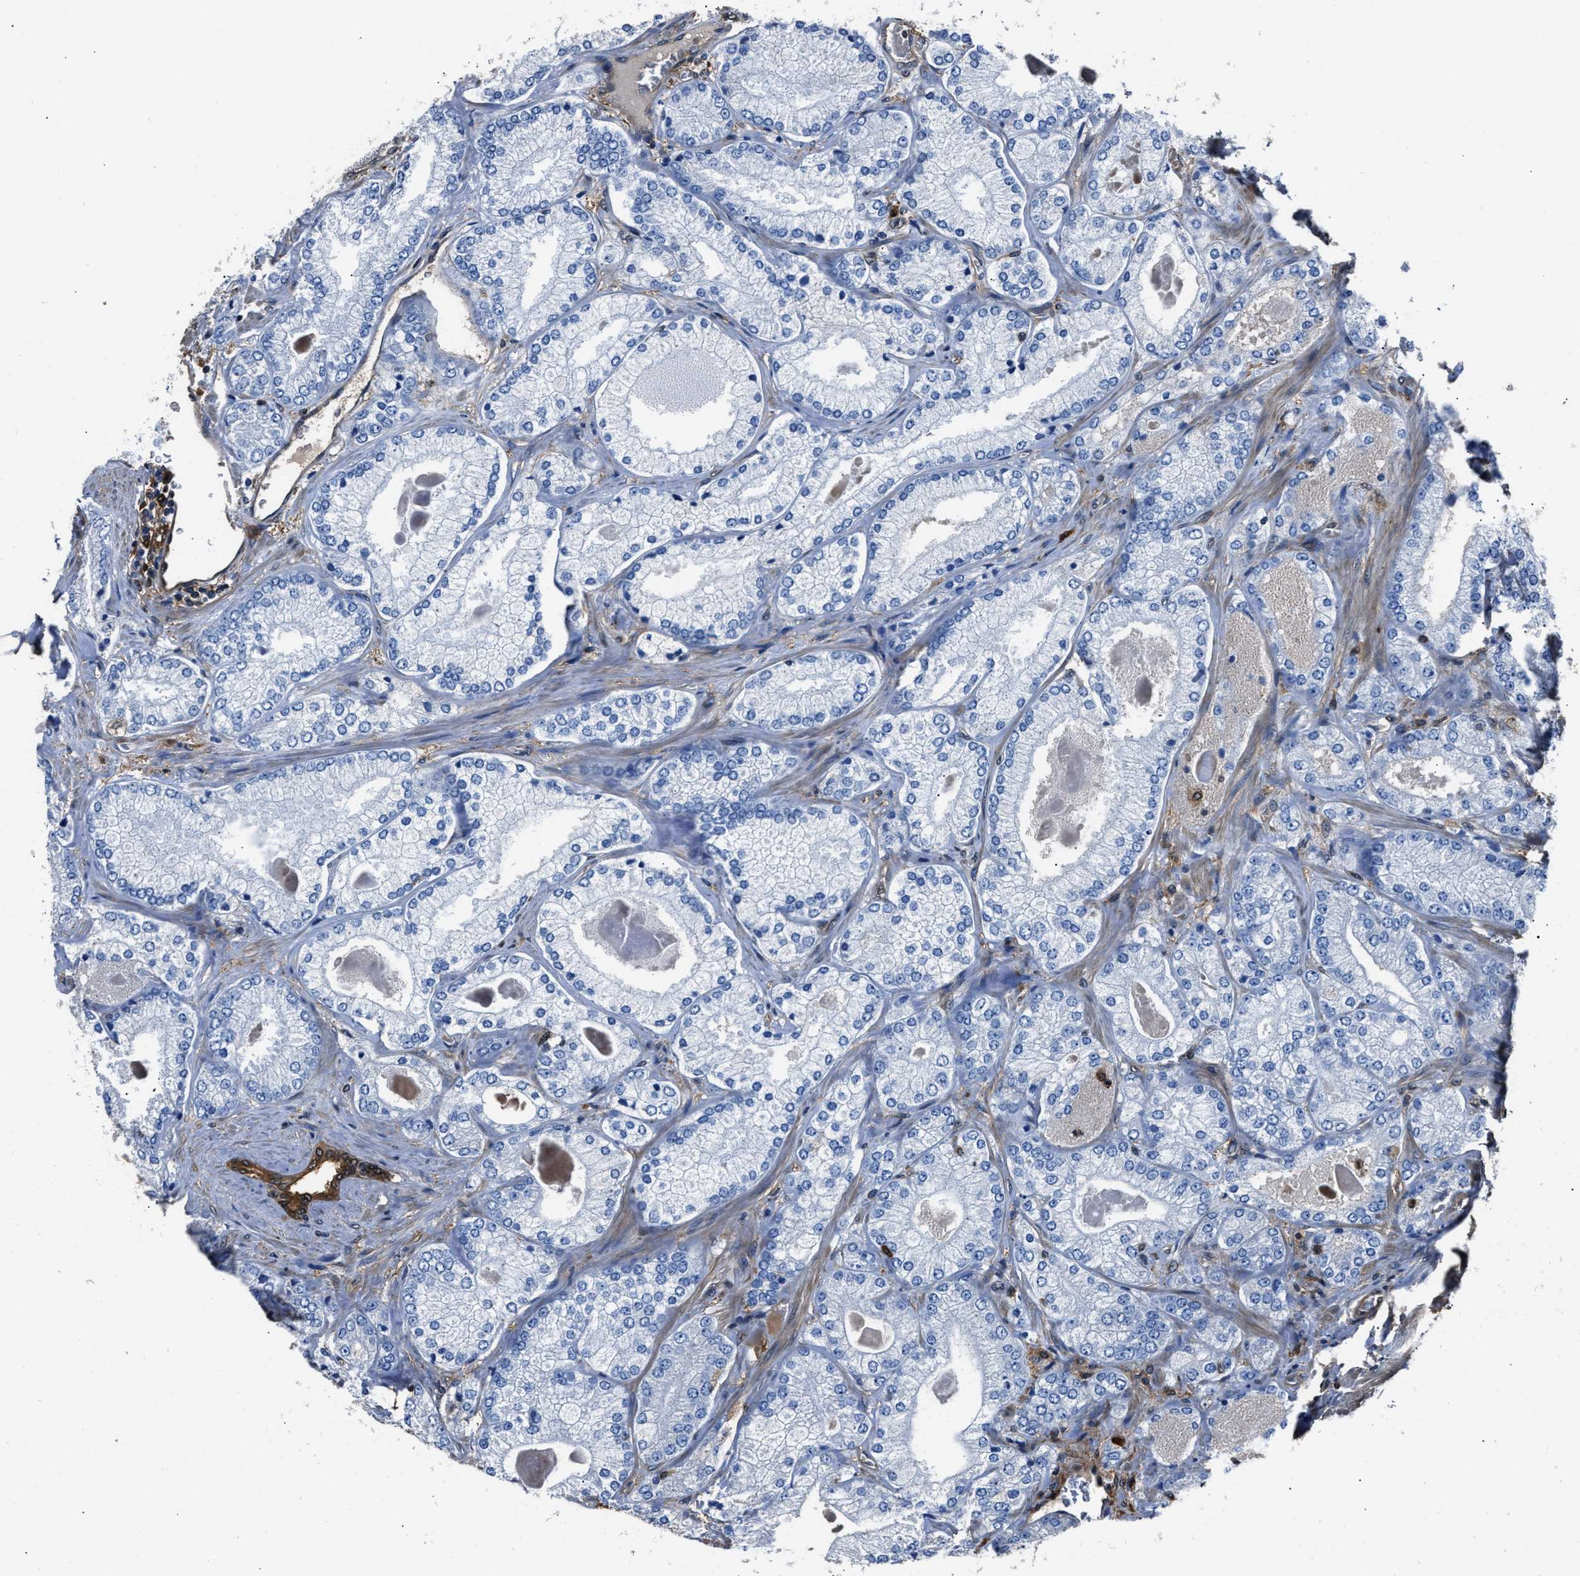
{"staining": {"intensity": "negative", "quantity": "none", "location": "none"}, "tissue": "prostate cancer", "cell_type": "Tumor cells", "image_type": "cancer", "snomed": [{"axis": "morphology", "description": "Adenocarcinoma, Low grade"}, {"axis": "topography", "description": "Prostate"}], "caption": "Photomicrograph shows no significant protein positivity in tumor cells of prostate cancer.", "gene": "GSTP1", "patient": {"sex": "male", "age": 65}}